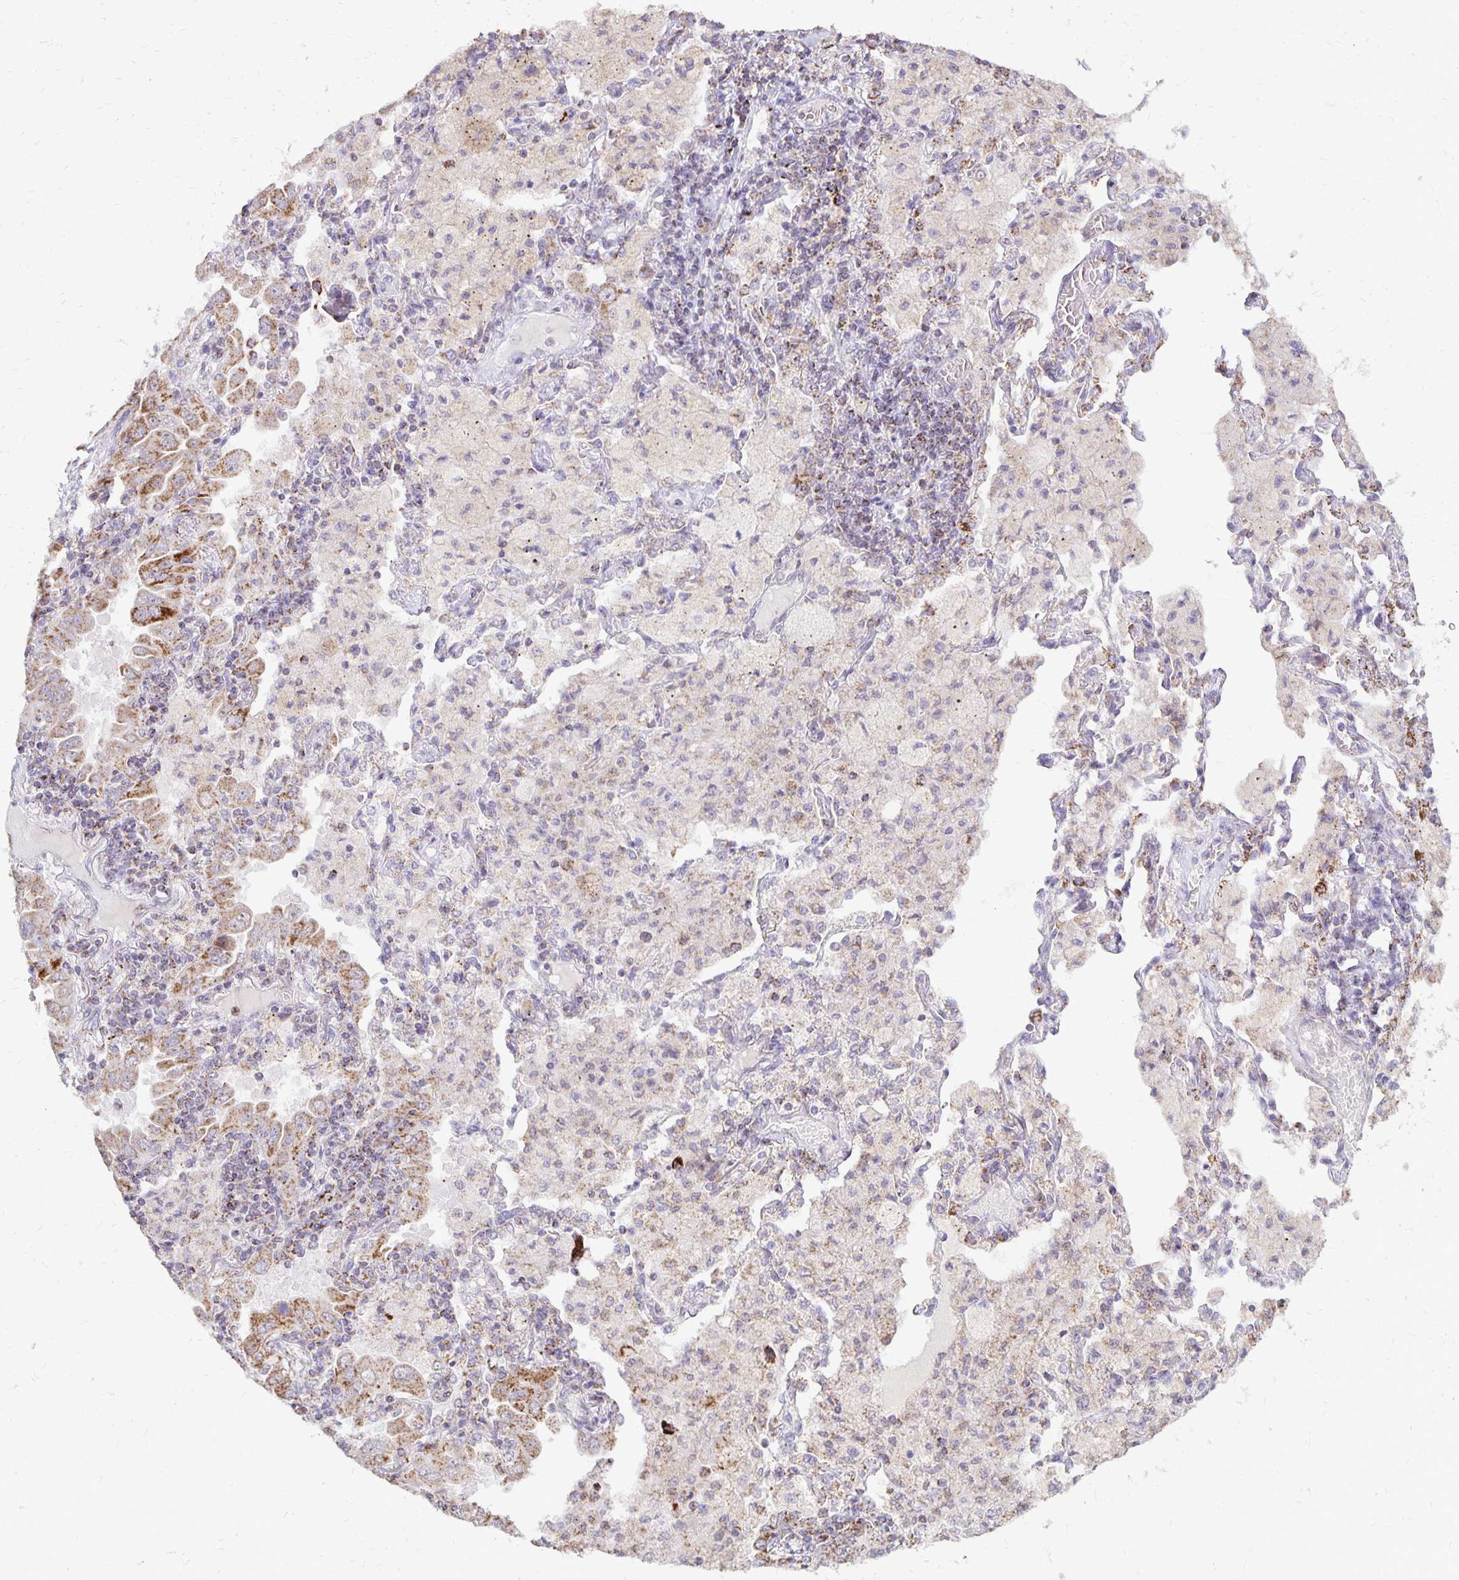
{"staining": {"intensity": "moderate", "quantity": ">75%", "location": "cytoplasmic/membranous"}, "tissue": "lung cancer", "cell_type": "Tumor cells", "image_type": "cancer", "snomed": [{"axis": "morphology", "description": "Adenocarcinoma, NOS"}, {"axis": "topography", "description": "Lung"}], "caption": "IHC photomicrograph of neoplastic tissue: lung cancer (adenocarcinoma) stained using immunohistochemistry (IHC) displays medium levels of moderate protein expression localized specifically in the cytoplasmic/membranous of tumor cells, appearing as a cytoplasmic/membranous brown color.", "gene": "IER3", "patient": {"sex": "male", "age": 64}}